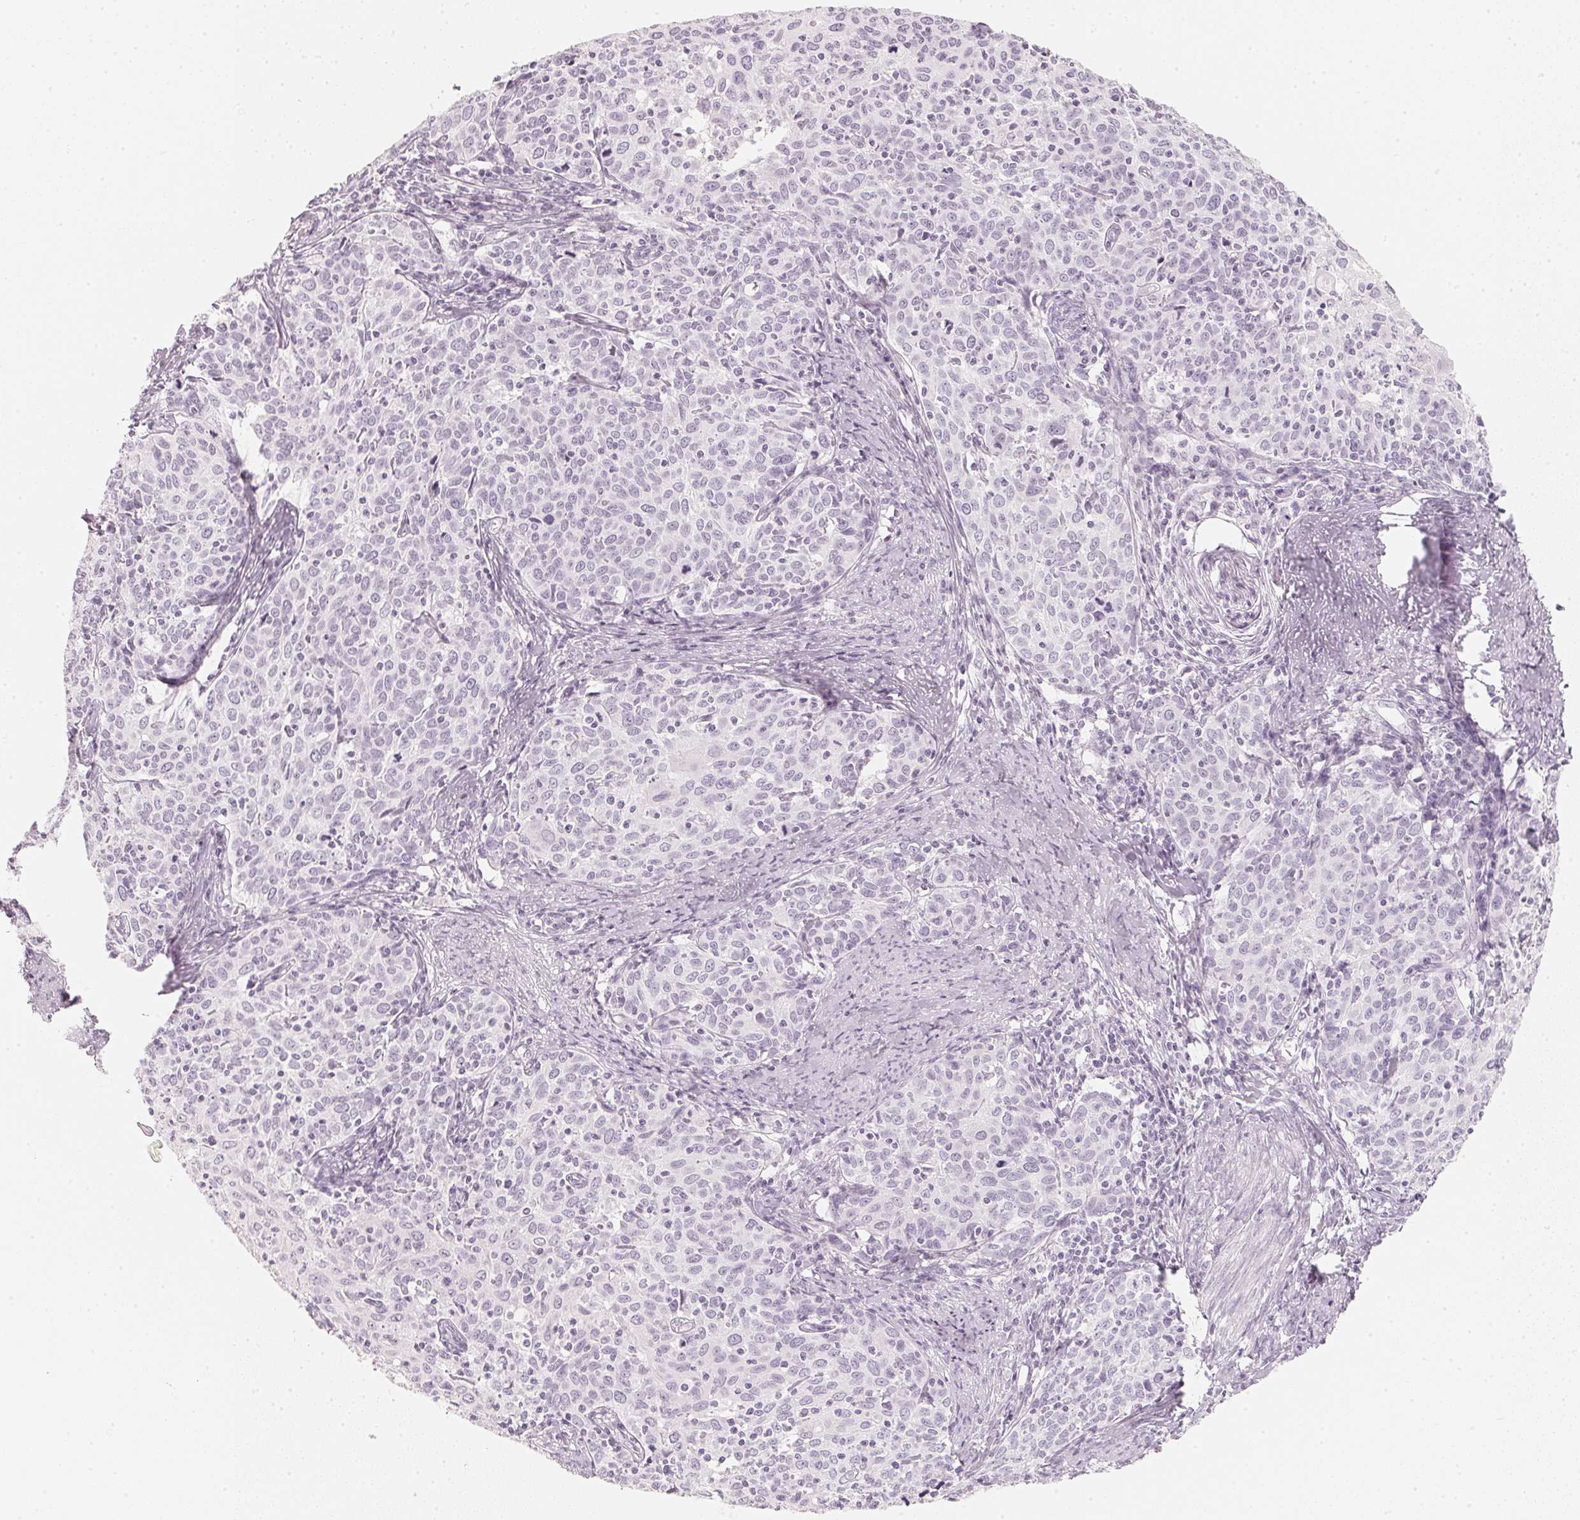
{"staining": {"intensity": "negative", "quantity": "none", "location": "none"}, "tissue": "cervical cancer", "cell_type": "Tumor cells", "image_type": "cancer", "snomed": [{"axis": "morphology", "description": "Squamous cell carcinoma, NOS"}, {"axis": "topography", "description": "Cervix"}], "caption": "Immunohistochemical staining of cervical cancer (squamous cell carcinoma) demonstrates no significant expression in tumor cells. (Brightfield microscopy of DAB immunohistochemistry (IHC) at high magnification).", "gene": "SLC22A8", "patient": {"sex": "female", "age": 62}}